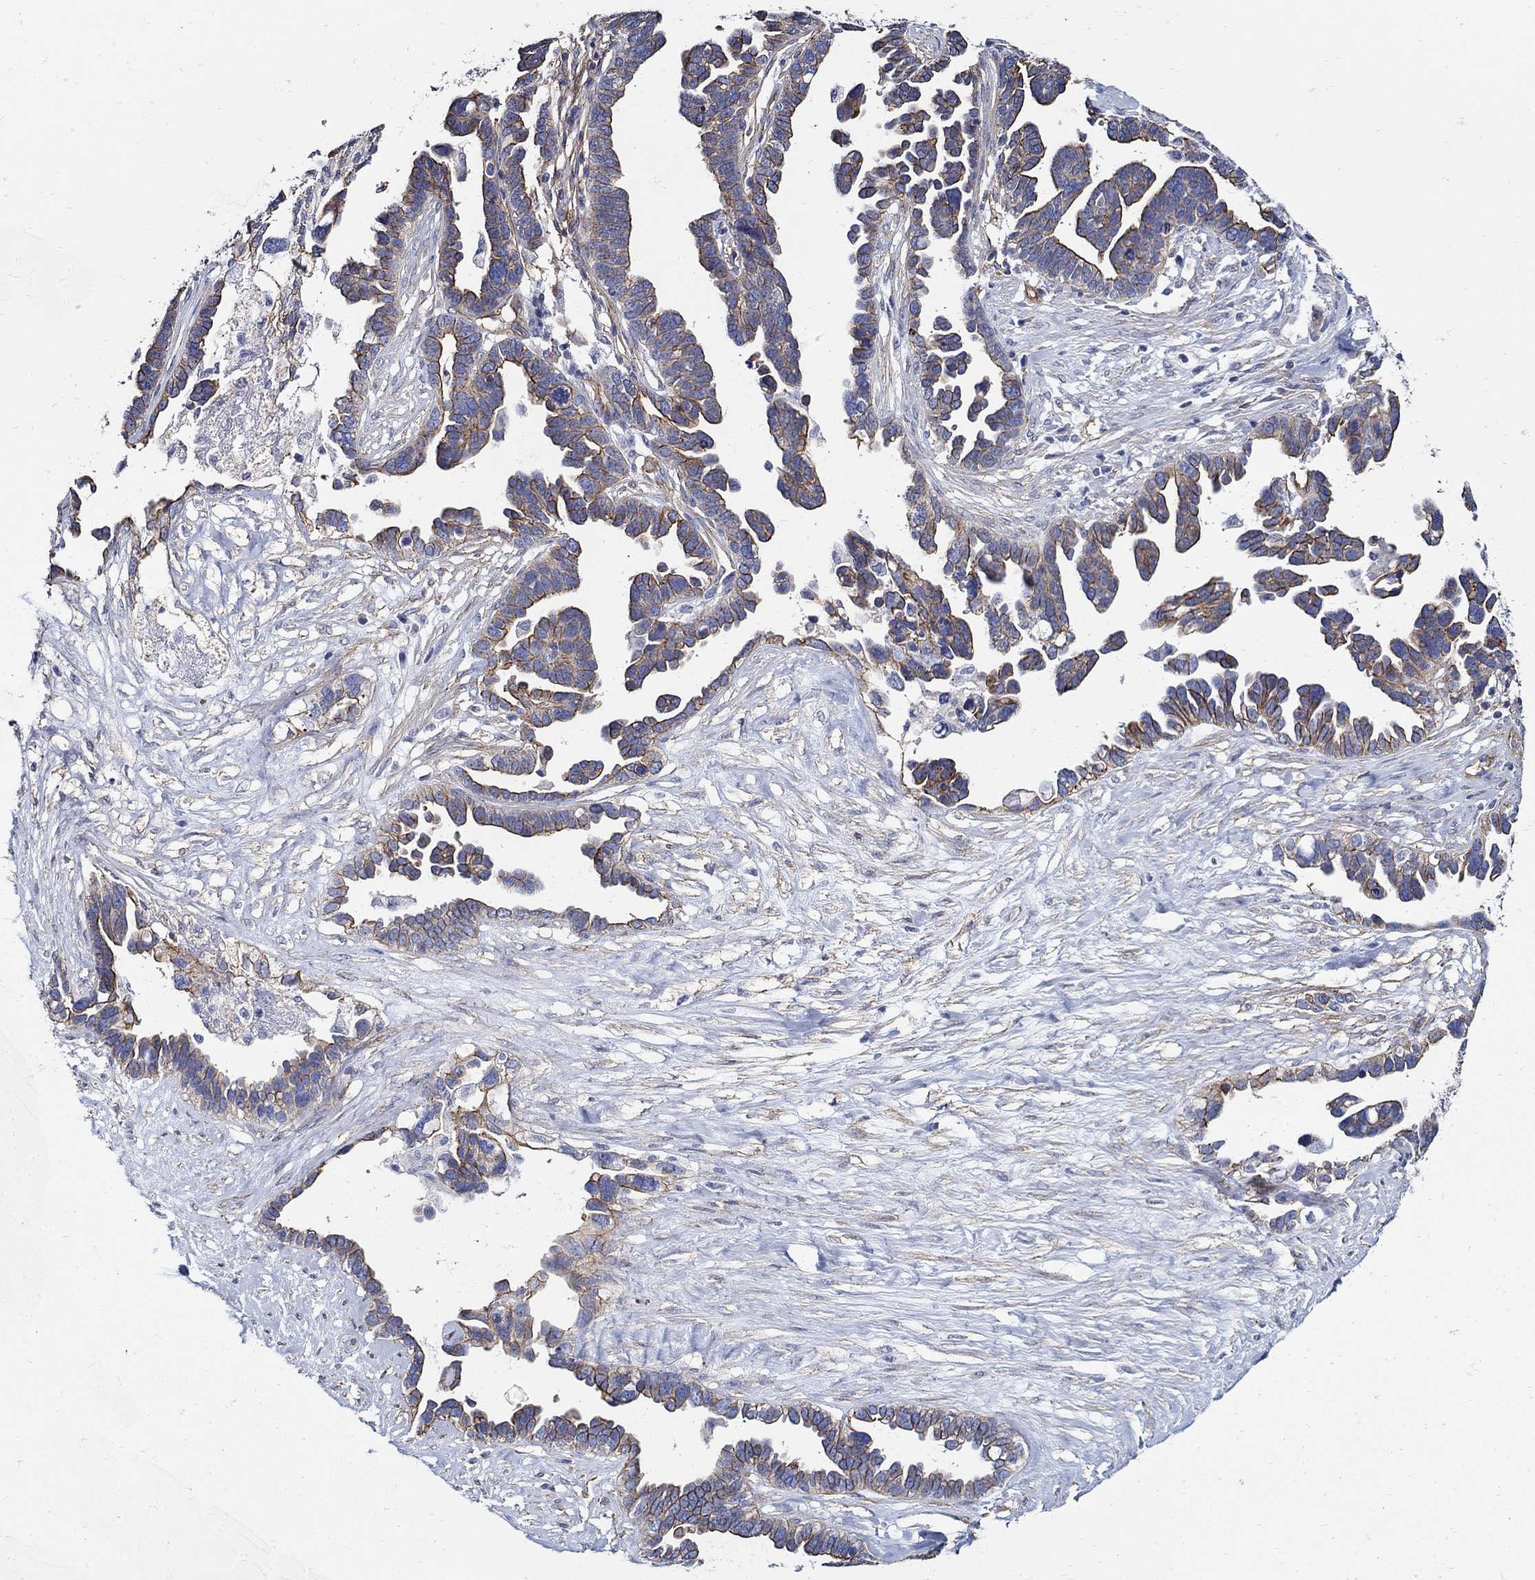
{"staining": {"intensity": "strong", "quantity": "25%-75%", "location": "cytoplasmic/membranous"}, "tissue": "ovarian cancer", "cell_type": "Tumor cells", "image_type": "cancer", "snomed": [{"axis": "morphology", "description": "Cystadenocarcinoma, serous, NOS"}, {"axis": "topography", "description": "Ovary"}], "caption": "A histopathology image of human serous cystadenocarcinoma (ovarian) stained for a protein shows strong cytoplasmic/membranous brown staining in tumor cells.", "gene": "APBB3", "patient": {"sex": "female", "age": 54}}